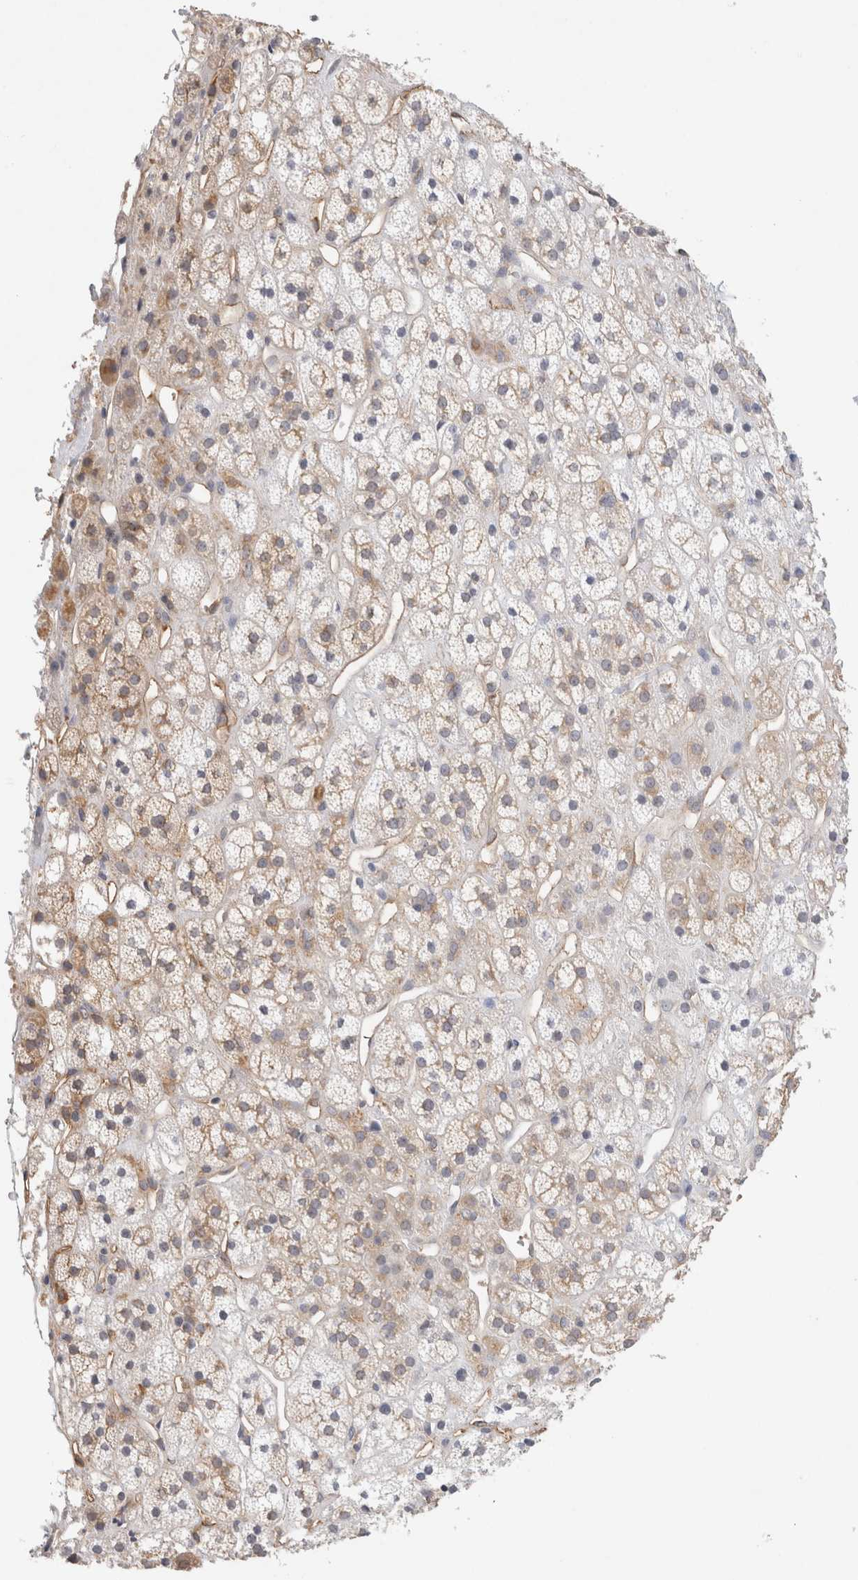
{"staining": {"intensity": "weak", "quantity": ">75%", "location": "cytoplasmic/membranous"}, "tissue": "adrenal gland", "cell_type": "Glandular cells", "image_type": "normal", "snomed": [{"axis": "morphology", "description": "Normal tissue, NOS"}, {"axis": "topography", "description": "Adrenal gland"}], "caption": "Immunohistochemistry histopathology image of benign human adrenal gland stained for a protein (brown), which demonstrates low levels of weak cytoplasmic/membranous expression in approximately >75% of glandular cells.", "gene": "GAS1", "patient": {"sex": "male", "age": 56}}